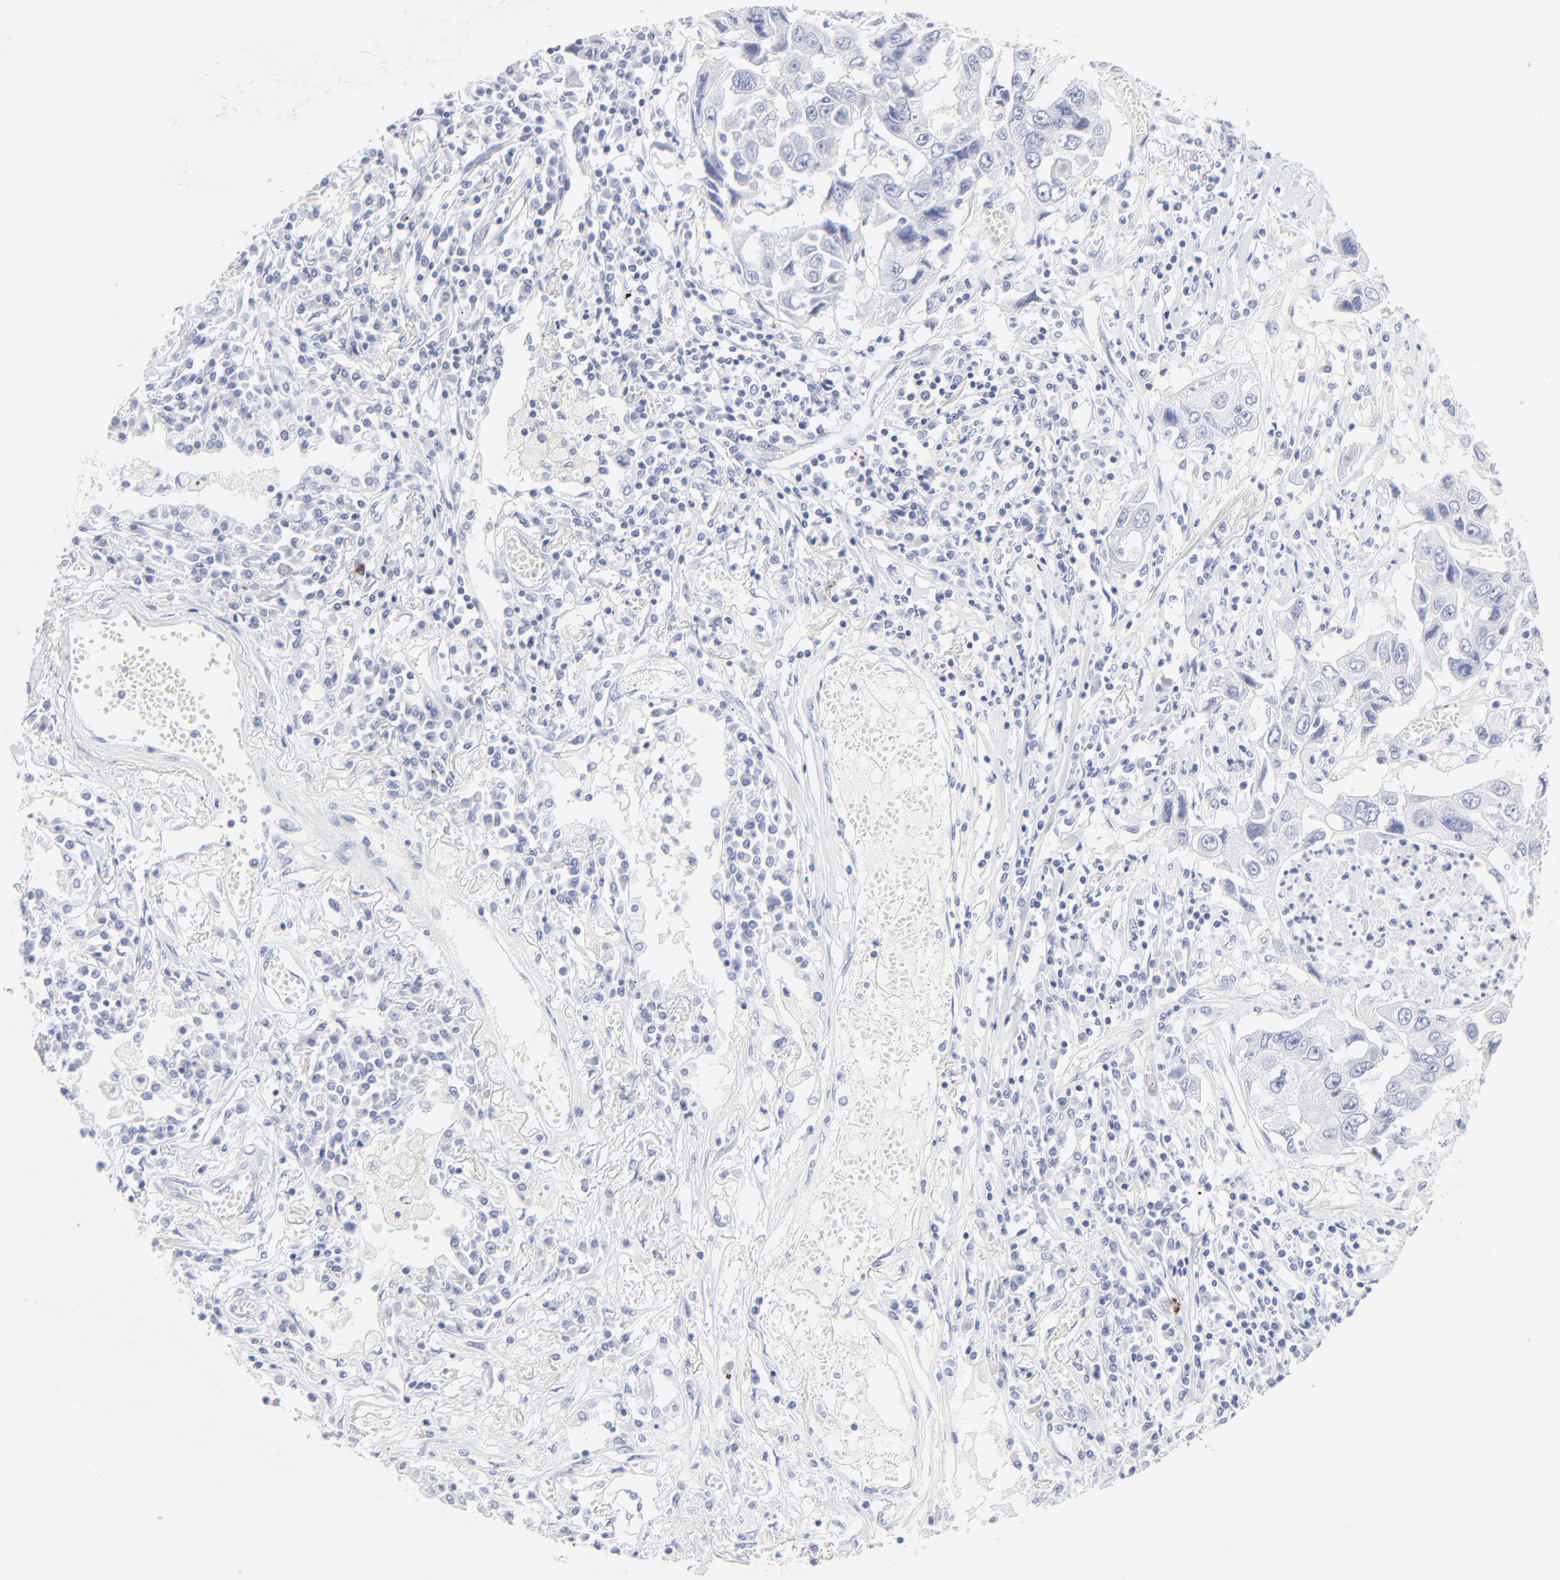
{"staining": {"intensity": "negative", "quantity": "none", "location": "none"}, "tissue": "lung cancer", "cell_type": "Tumor cells", "image_type": "cancer", "snomed": [{"axis": "morphology", "description": "Squamous cell carcinoma, NOS"}, {"axis": "topography", "description": "Lung"}], "caption": "Tumor cells are negative for brown protein staining in lung cancer (squamous cell carcinoma). Nuclei are stained in blue.", "gene": "PSD3", "patient": {"sex": "male", "age": 71}}